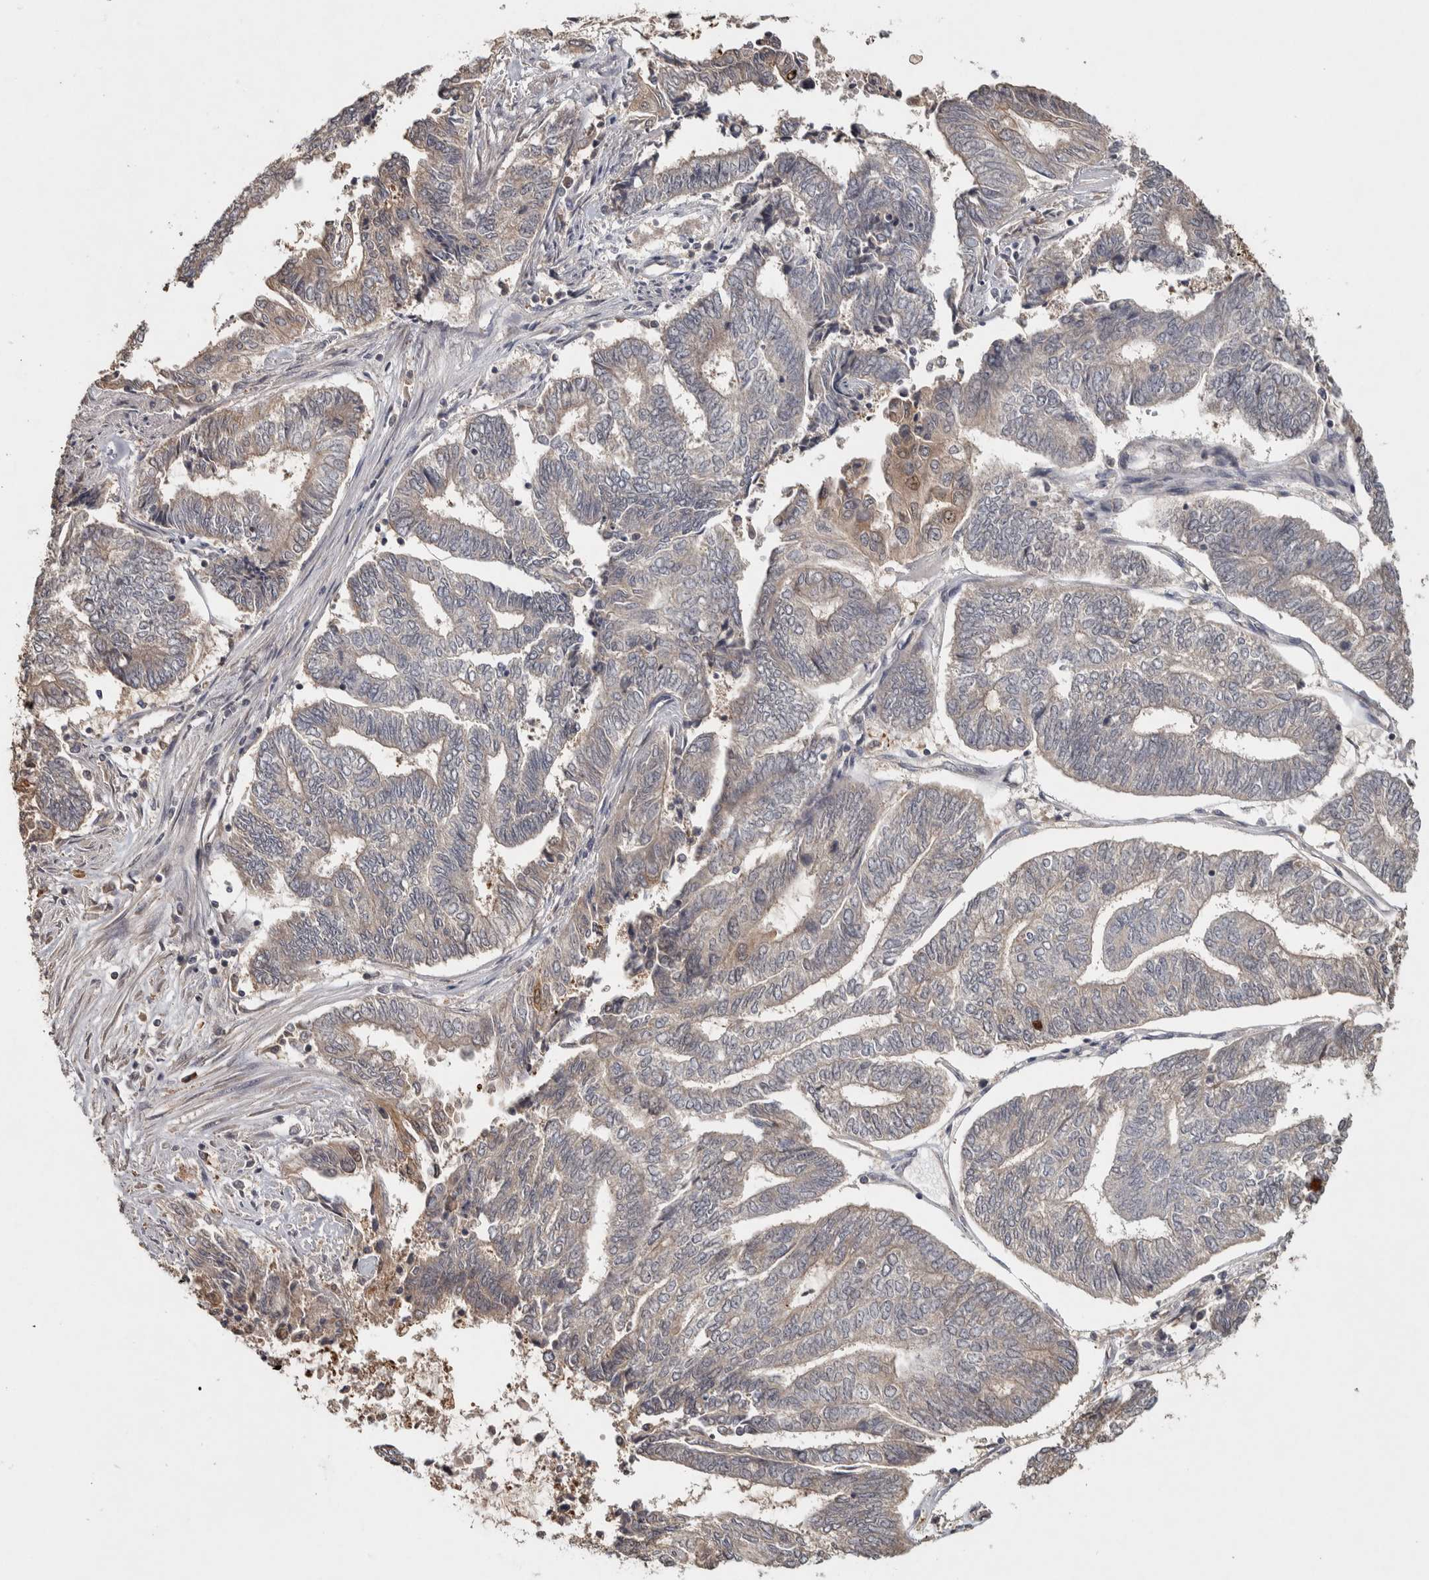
{"staining": {"intensity": "moderate", "quantity": "<25%", "location": "cytoplasmic/membranous"}, "tissue": "endometrial cancer", "cell_type": "Tumor cells", "image_type": "cancer", "snomed": [{"axis": "morphology", "description": "Adenocarcinoma, NOS"}, {"axis": "topography", "description": "Uterus"}, {"axis": "topography", "description": "Endometrium"}], "caption": "Endometrial cancer stained with a brown dye reveals moderate cytoplasmic/membranous positive staining in about <25% of tumor cells.", "gene": "EIF3H", "patient": {"sex": "female", "age": 70}}